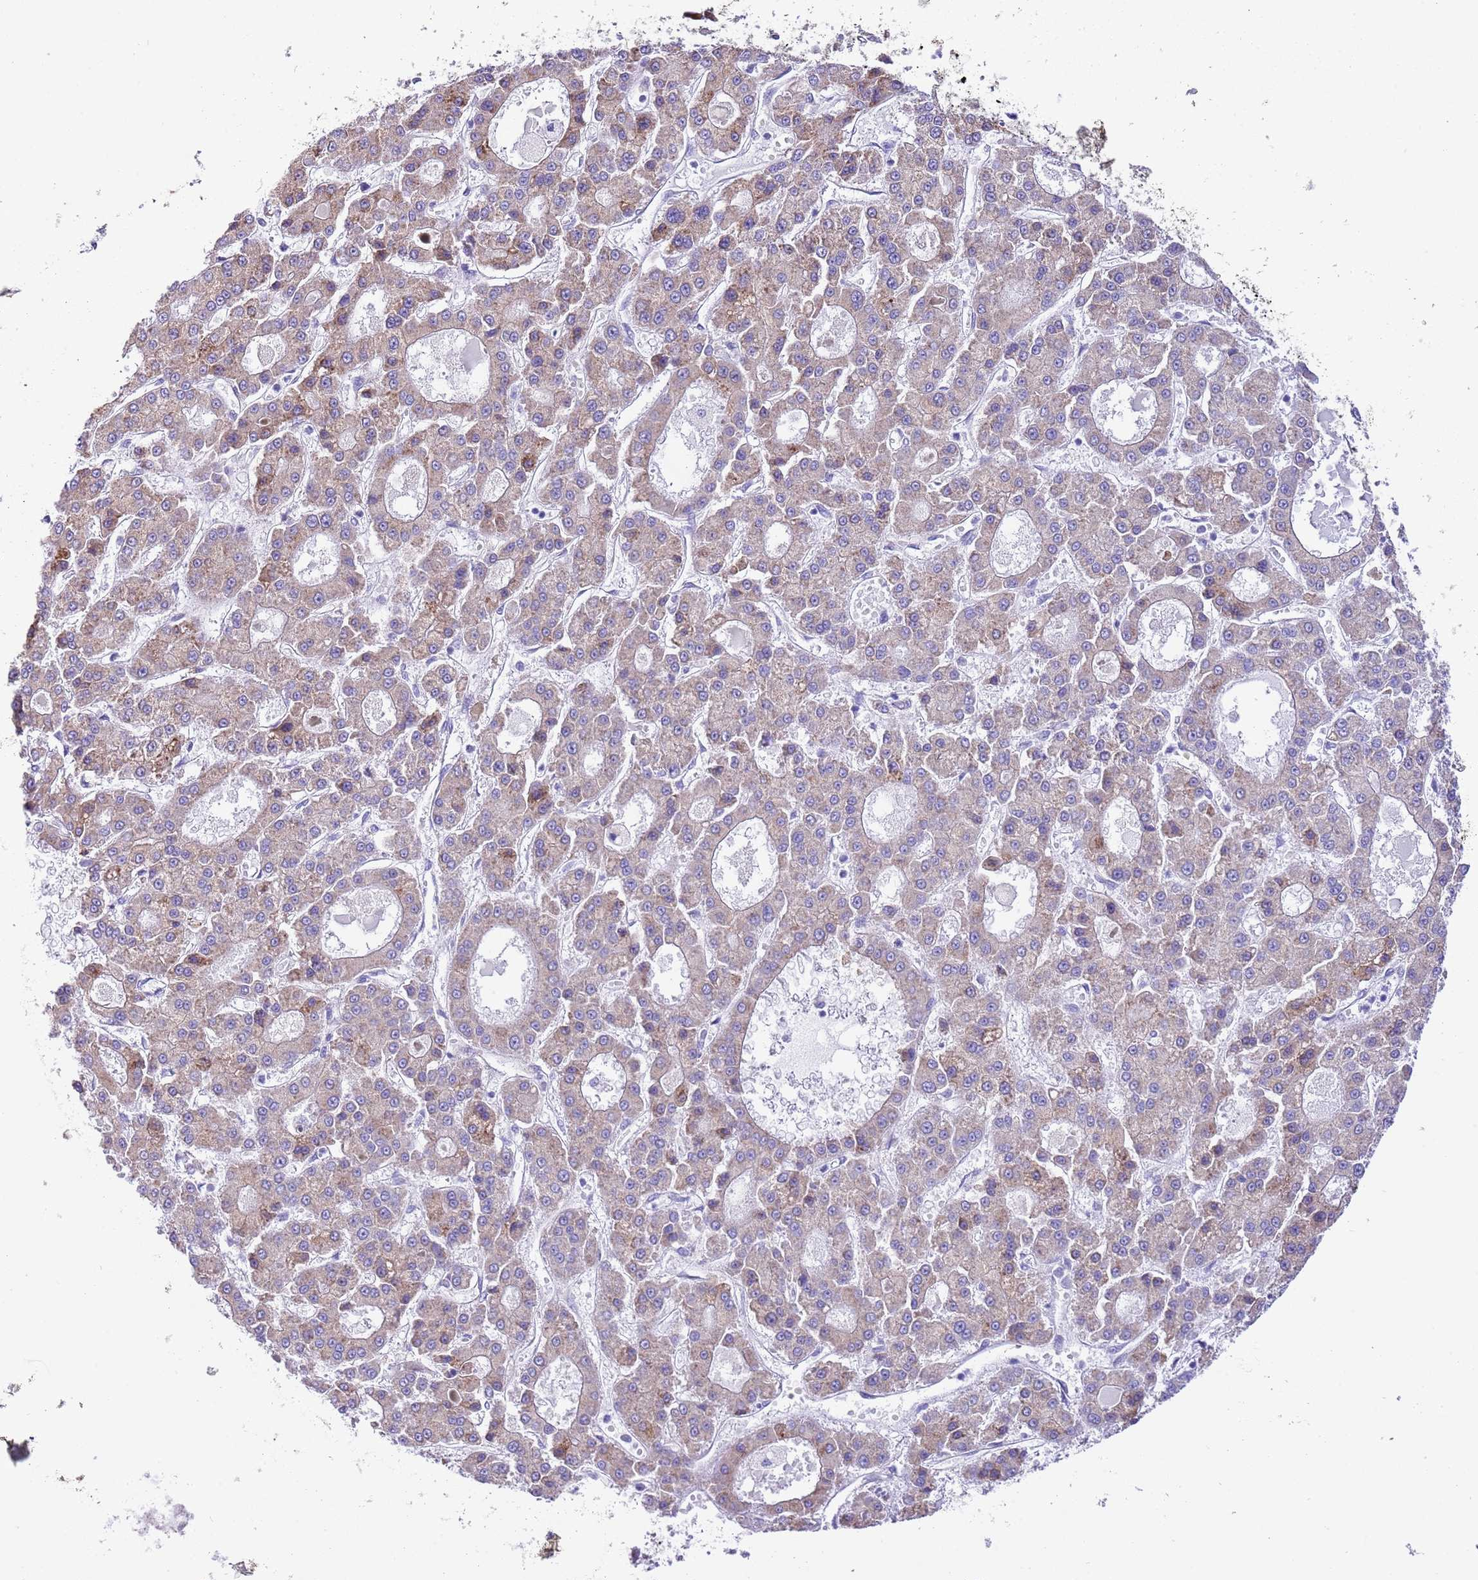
{"staining": {"intensity": "weak", "quantity": "25%-75%", "location": "cytoplasmic/membranous"}, "tissue": "liver cancer", "cell_type": "Tumor cells", "image_type": "cancer", "snomed": [{"axis": "morphology", "description": "Carcinoma, Hepatocellular, NOS"}, {"axis": "topography", "description": "Liver"}], "caption": "A micrograph of human hepatocellular carcinoma (liver) stained for a protein exhibits weak cytoplasmic/membranous brown staining in tumor cells.", "gene": "RPS10", "patient": {"sex": "male", "age": 70}}